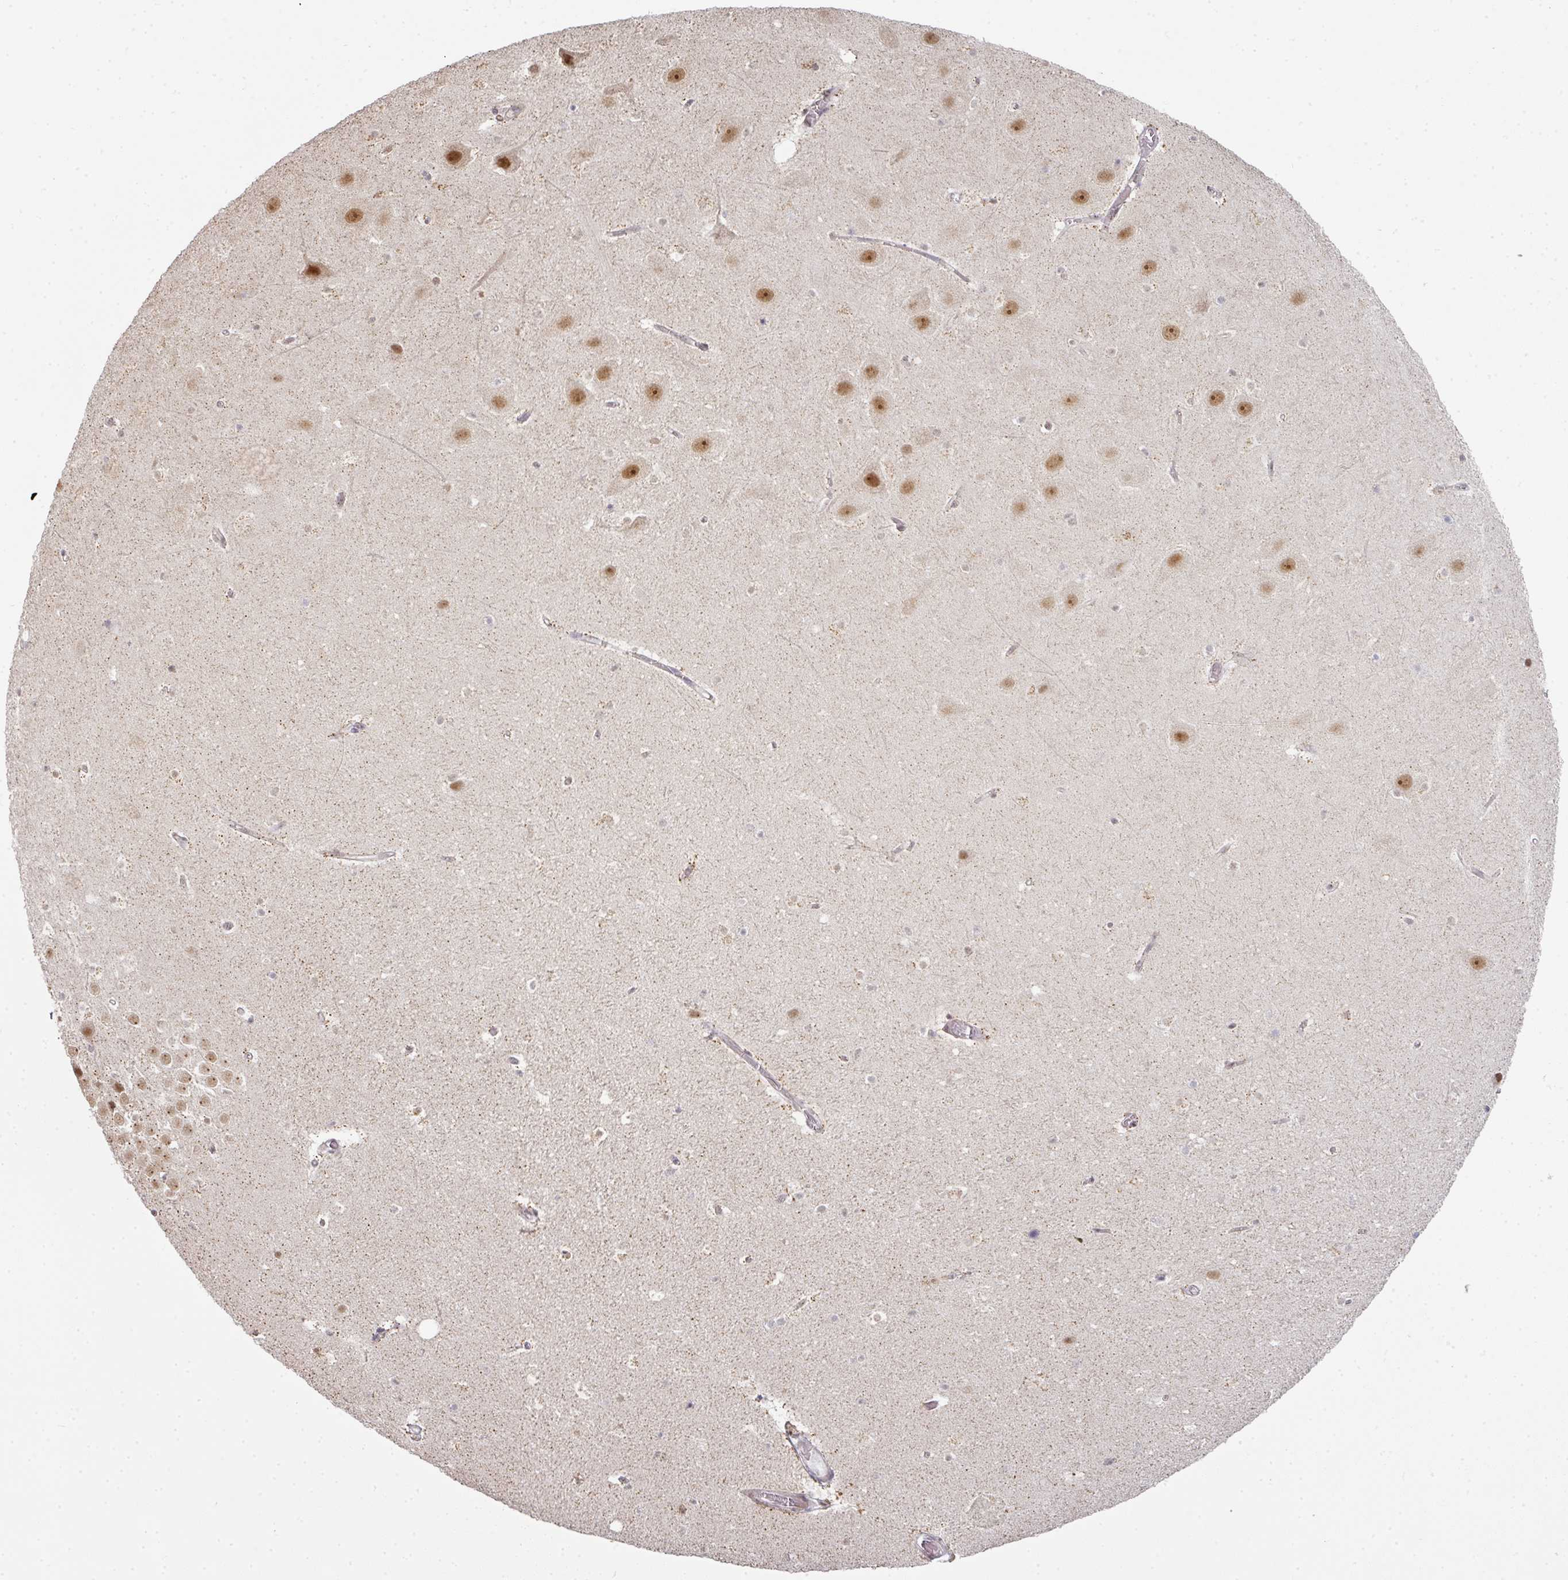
{"staining": {"intensity": "negative", "quantity": "none", "location": "none"}, "tissue": "hippocampus", "cell_type": "Glial cells", "image_type": "normal", "snomed": [{"axis": "morphology", "description": "Normal tissue, NOS"}, {"axis": "topography", "description": "Hippocampus"}], "caption": "Histopathology image shows no significant protein expression in glial cells of benign hippocampus. (Brightfield microscopy of DAB (3,3'-diaminobenzidine) immunohistochemistry (IHC) at high magnification).", "gene": "GTF2H3", "patient": {"sex": "male", "age": 37}}